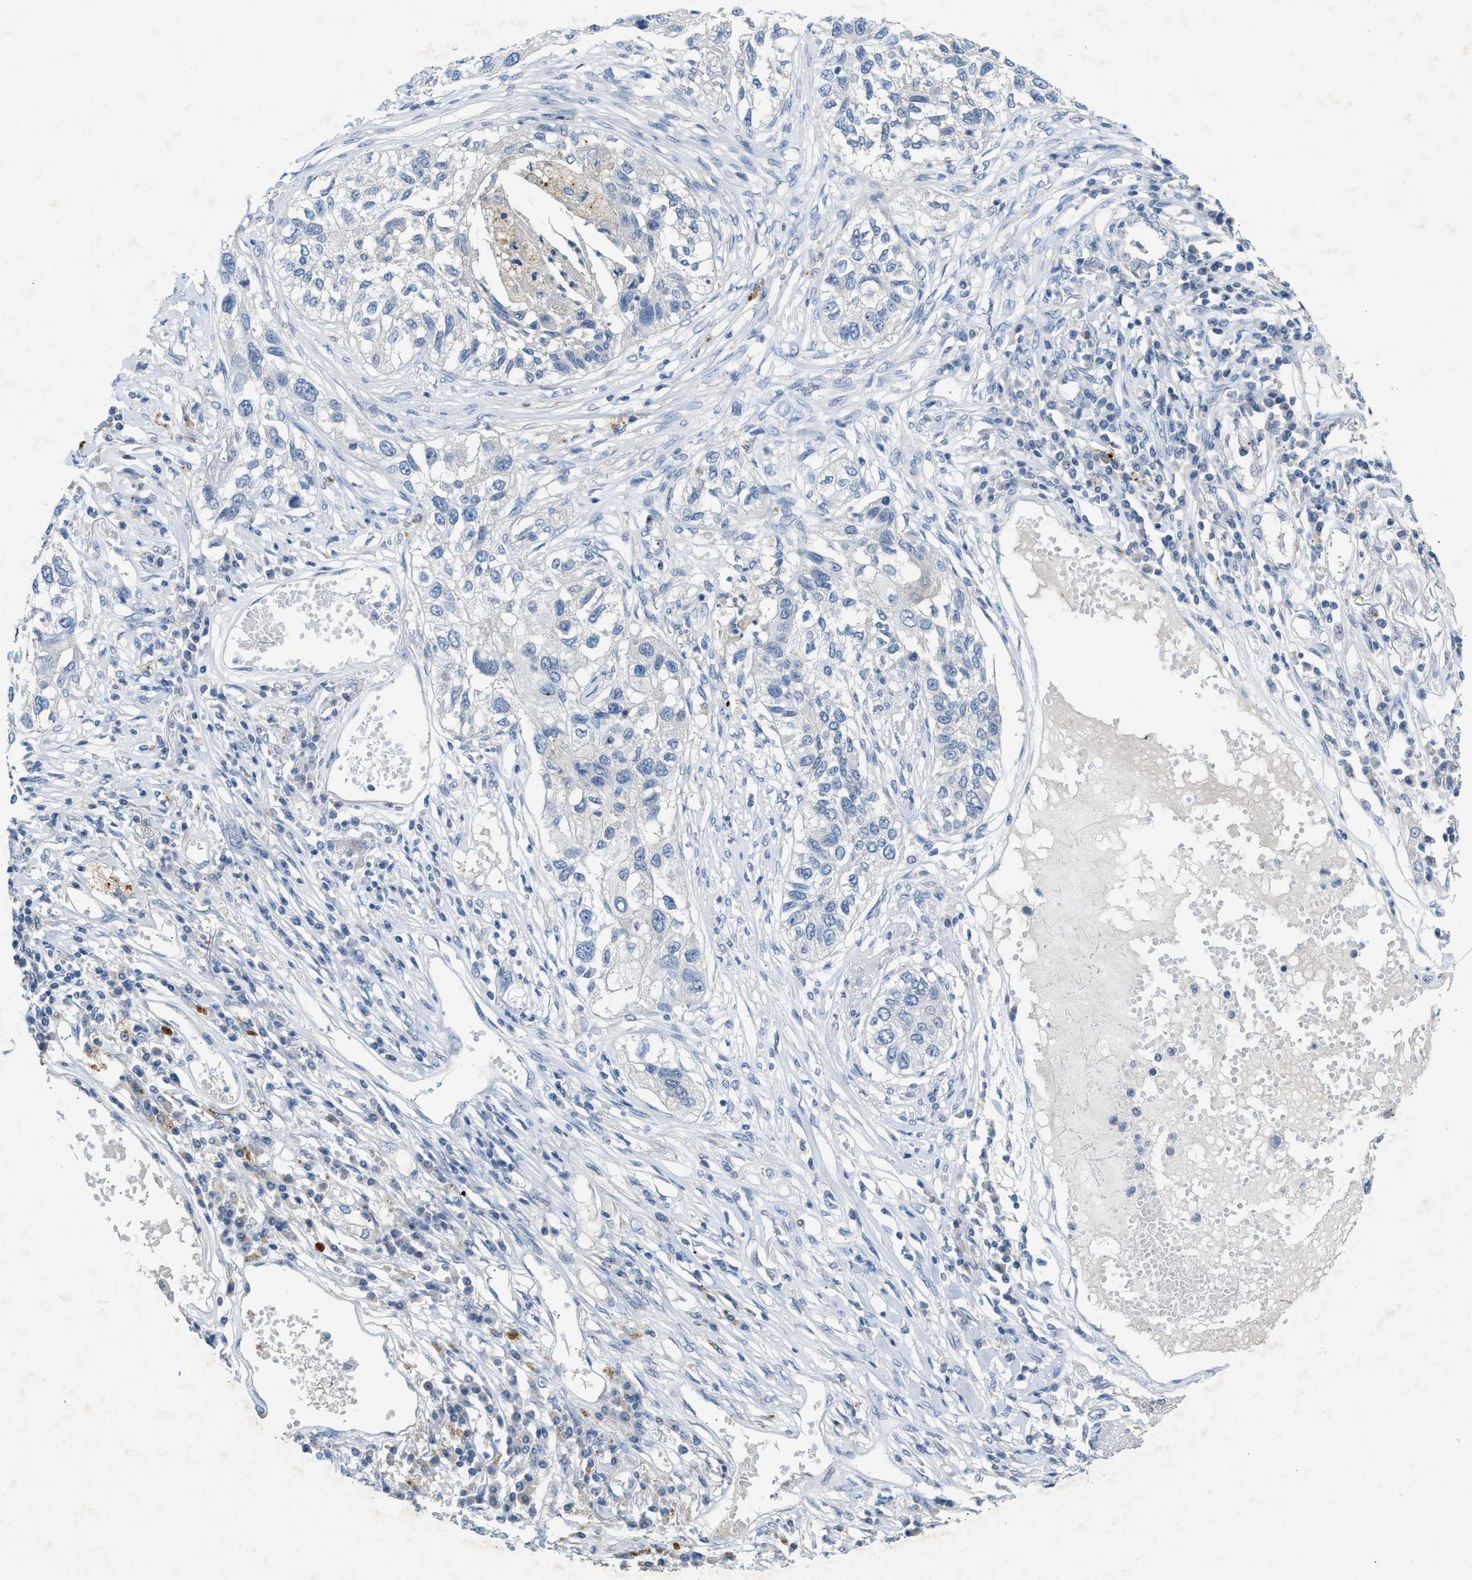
{"staining": {"intensity": "negative", "quantity": "none", "location": "none"}, "tissue": "lung cancer", "cell_type": "Tumor cells", "image_type": "cancer", "snomed": [{"axis": "morphology", "description": "Squamous cell carcinoma, NOS"}, {"axis": "topography", "description": "Lung"}], "caption": "Image shows no significant protein expression in tumor cells of lung cancer. (DAB IHC visualized using brightfield microscopy, high magnification).", "gene": "SLC5A5", "patient": {"sex": "male", "age": 71}}